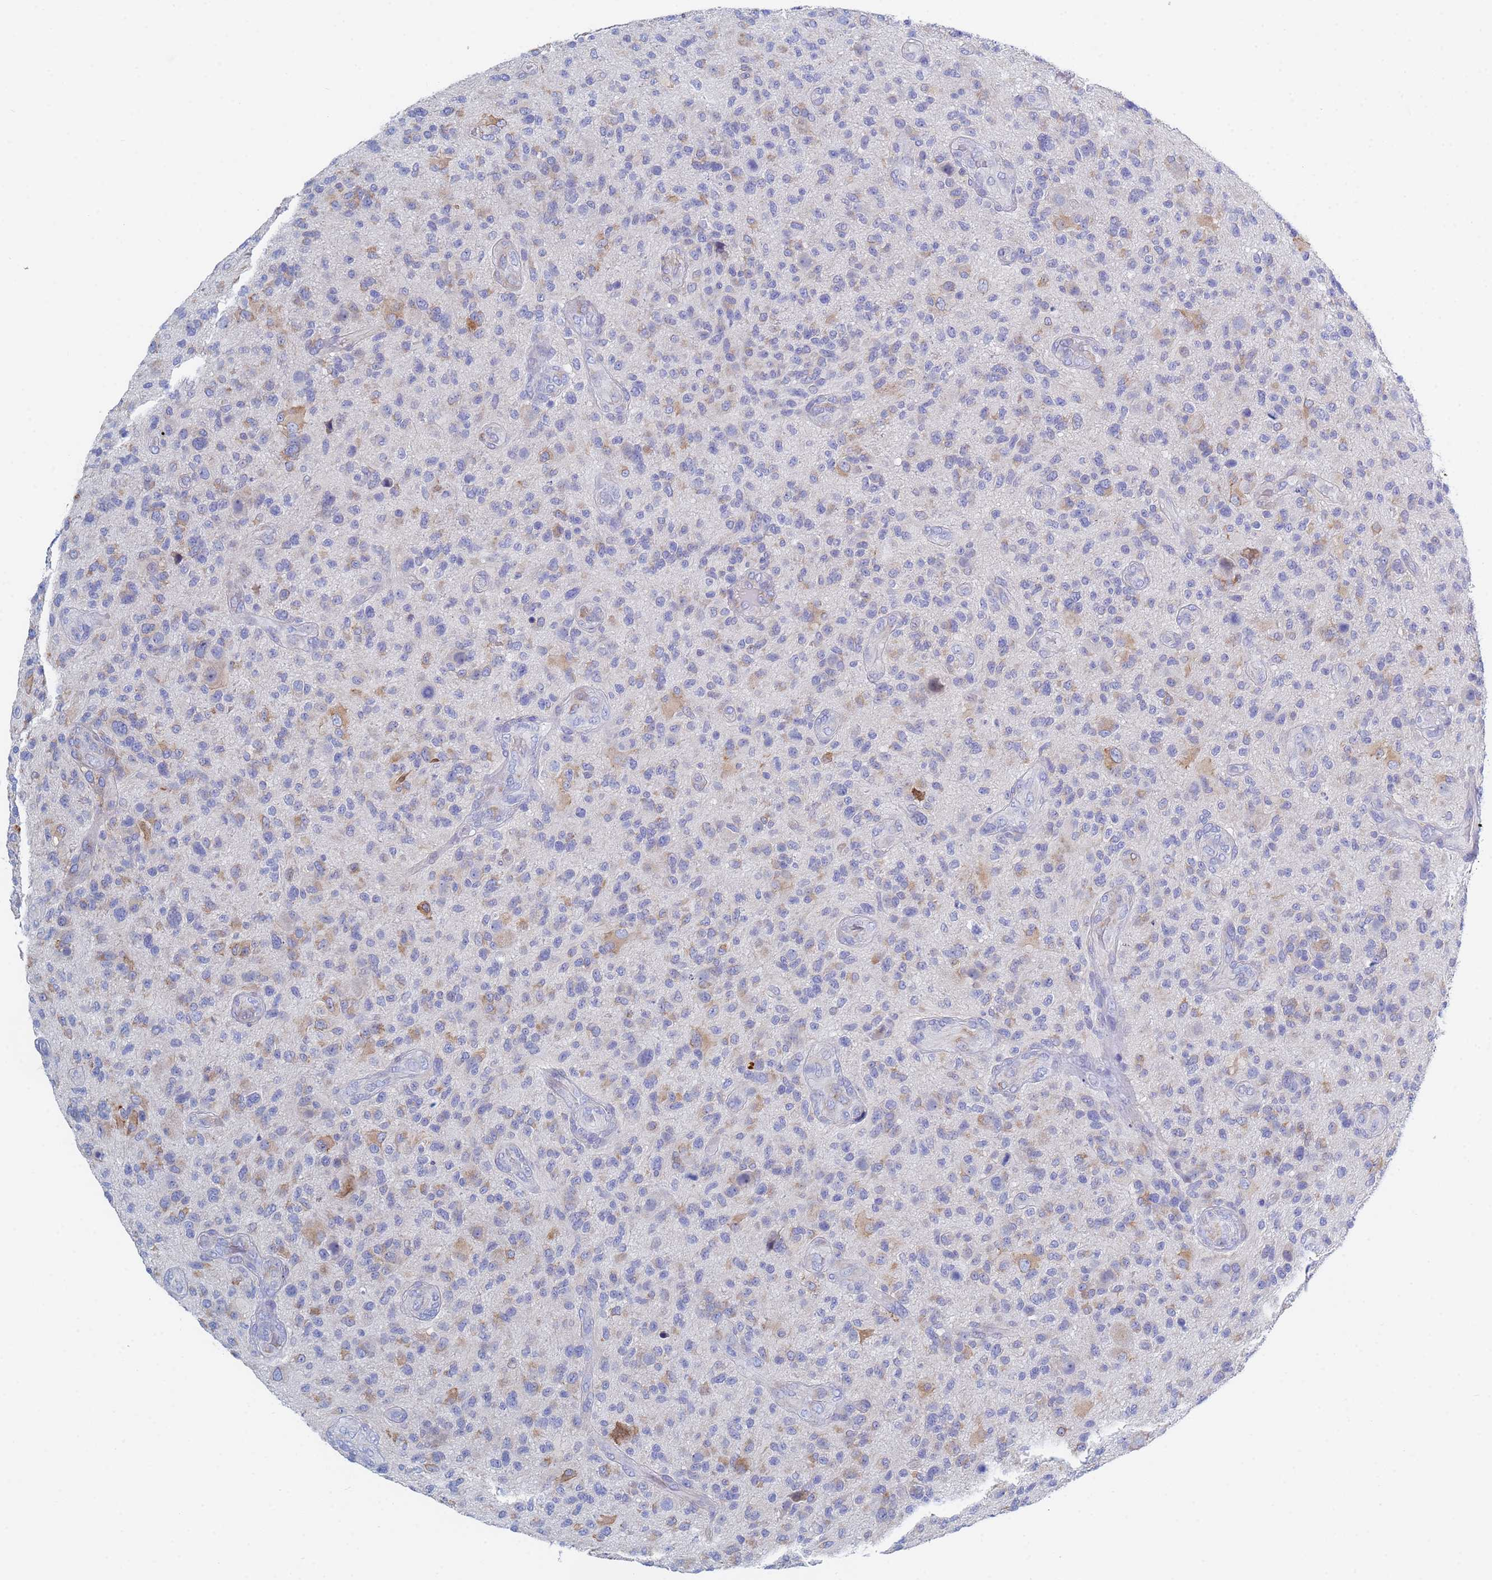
{"staining": {"intensity": "moderate", "quantity": "<25%", "location": "cytoplasmic/membranous"}, "tissue": "glioma", "cell_type": "Tumor cells", "image_type": "cancer", "snomed": [{"axis": "morphology", "description": "Glioma, malignant, High grade"}, {"axis": "topography", "description": "Brain"}], "caption": "The image reveals a brown stain indicating the presence of a protein in the cytoplasmic/membranous of tumor cells in glioma.", "gene": "GDAP2", "patient": {"sex": "male", "age": 47}}